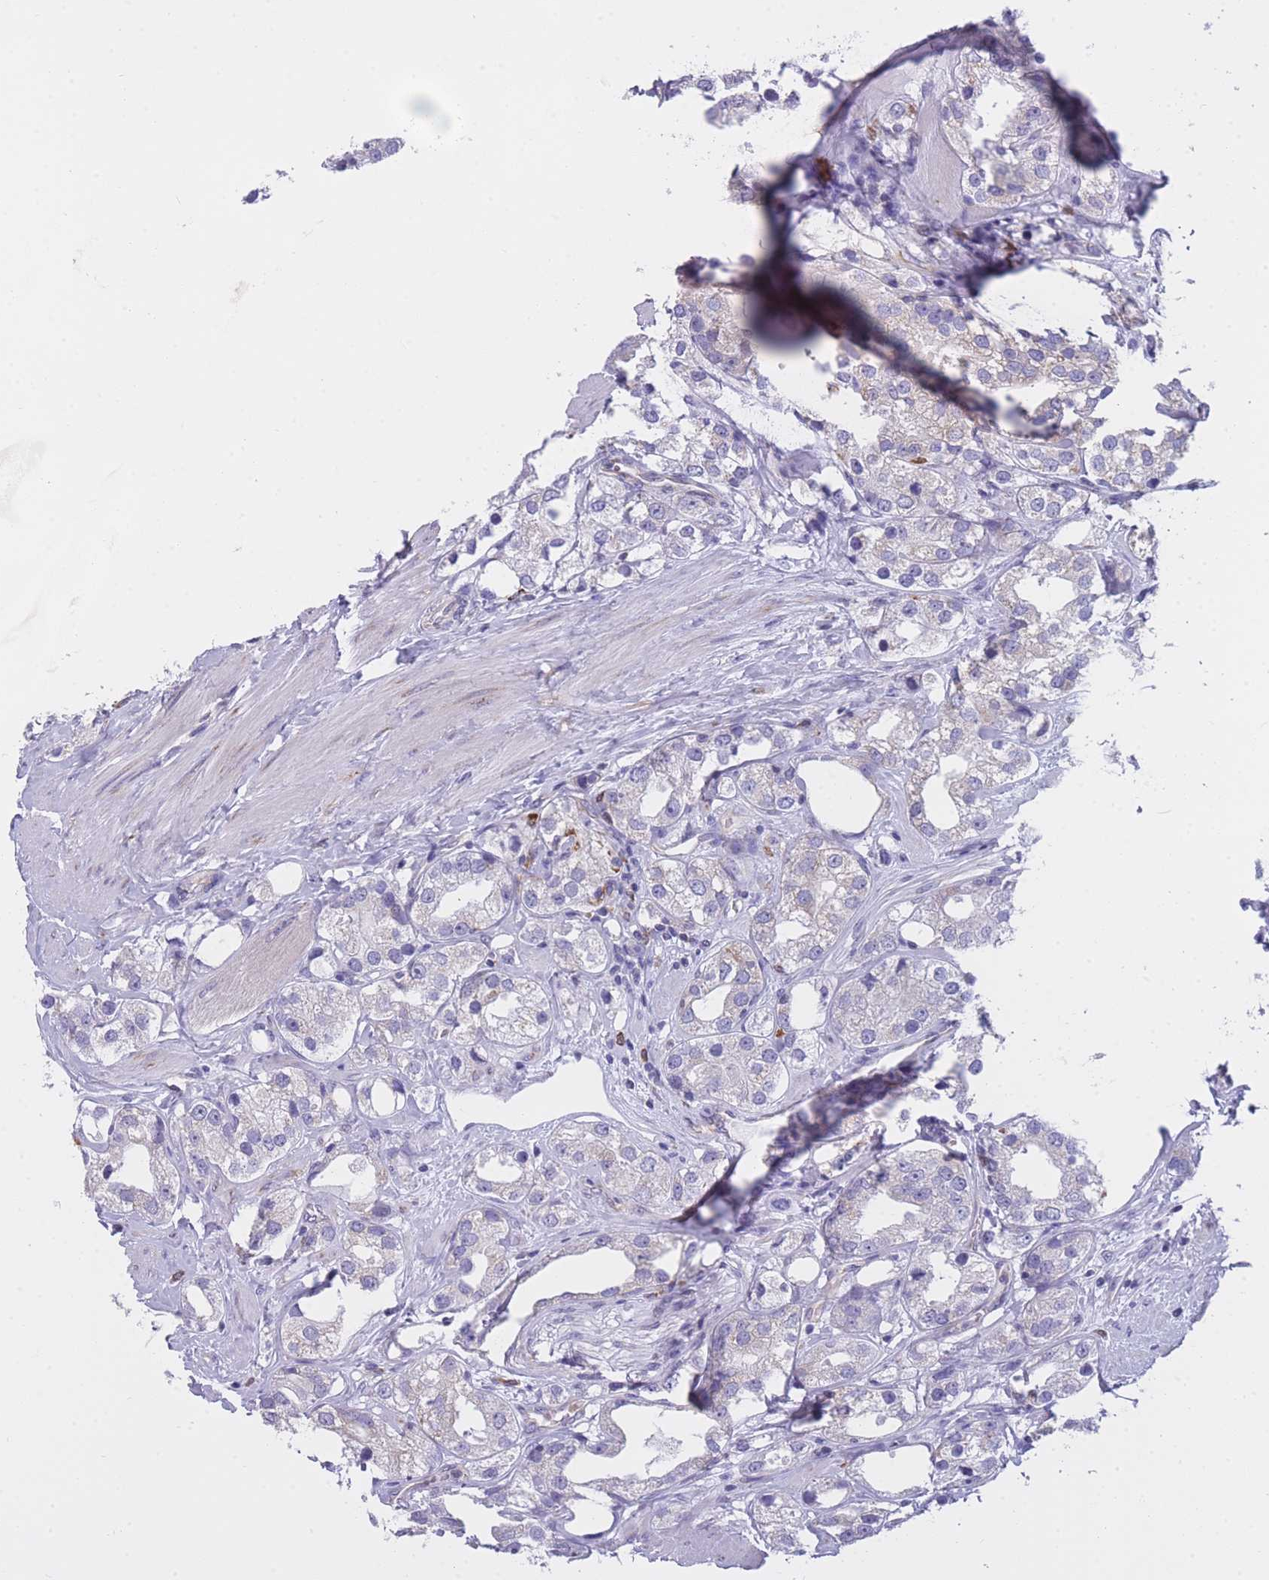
{"staining": {"intensity": "negative", "quantity": "none", "location": "none"}, "tissue": "prostate cancer", "cell_type": "Tumor cells", "image_type": "cancer", "snomed": [{"axis": "morphology", "description": "Adenocarcinoma, NOS"}, {"axis": "topography", "description": "Prostate"}], "caption": "Prostate cancer was stained to show a protein in brown. There is no significant expression in tumor cells. (DAB immunohistochemistry (IHC) visualized using brightfield microscopy, high magnification).", "gene": "ZNF662", "patient": {"sex": "male", "age": 79}}